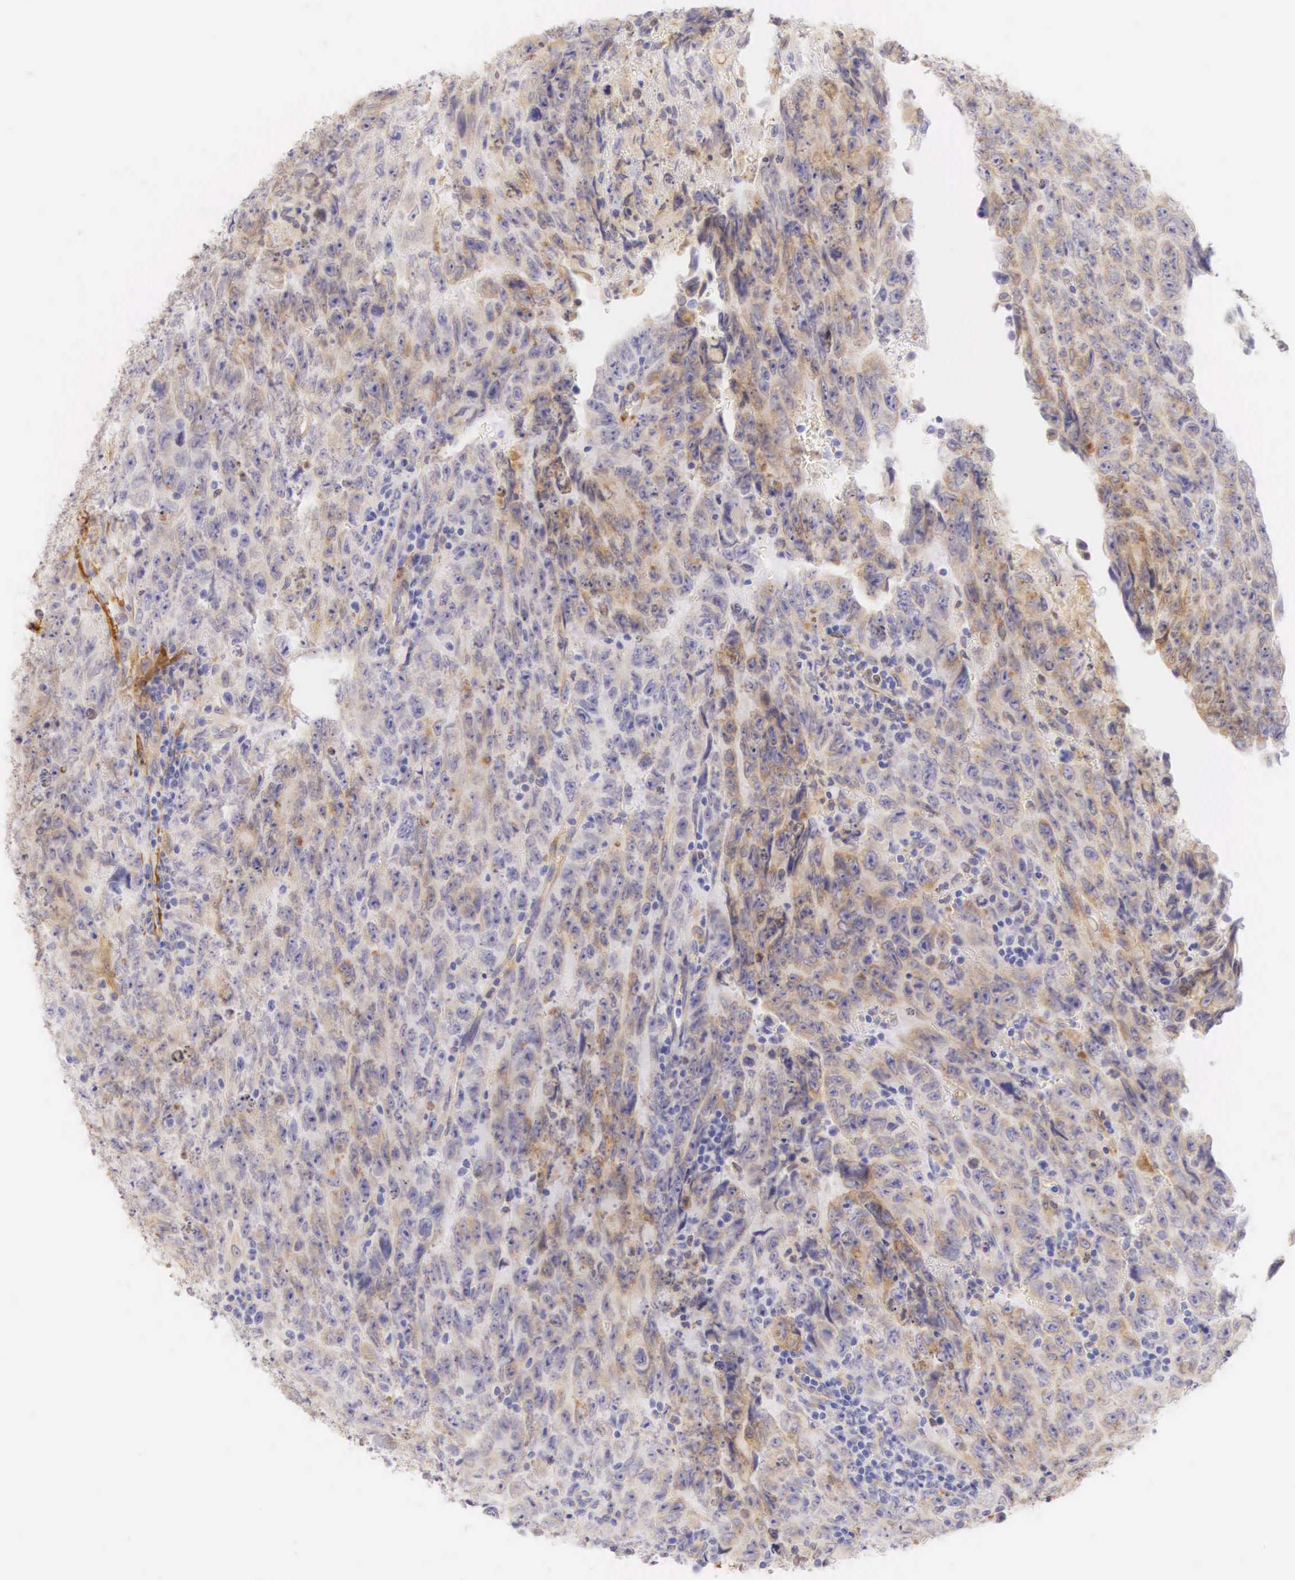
{"staining": {"intensity": "weak", "quantity": "<25%", "location": "cytoplasmic/membranous"}, "tissue": "testis cancer", "cell_type": "Tumor cells", "image_type": "cancer", "snomed": [{"axis": "morphology", "description": "Carcinoma, Embryonal, NOS"}, {"axis": "topography", "description": "Testis"}], "caption": "Tumor cells show no significant expression in testis cancer.", "gene": "CNN1", "patient": {"sex": "male", "age": 28}}